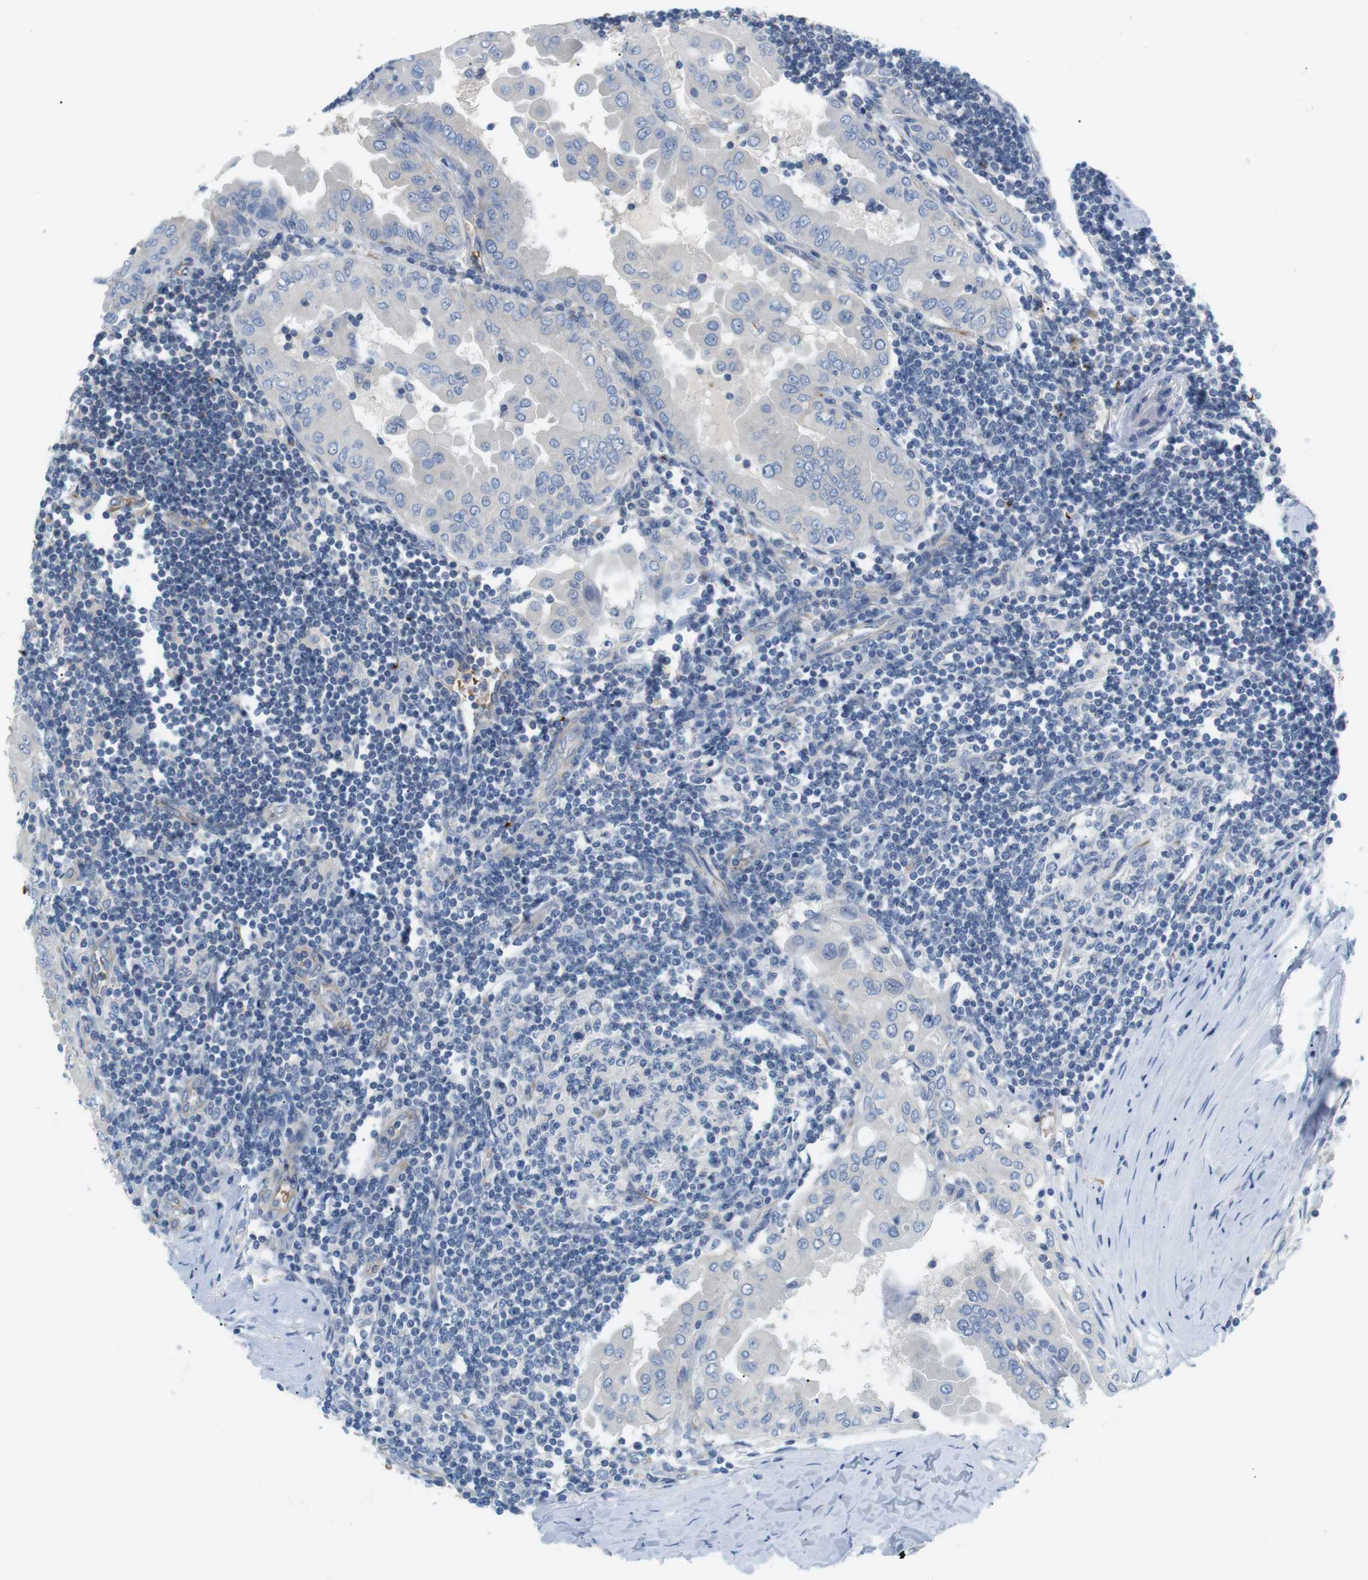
{"staining": {"intensity": "negative", "quantity": "none", "location": "none"}, "tissue": "thyroid cancer", "cell_type": "Tumor cells", "image_type": "cancer", "snomed": [{"axis": "morphology", "description": "Papillary adenocarcinoma, NOS"}, {"axis": "topography", "description": "Thyroid gland"}], "caption": "A high-resolution image shows immunohistochemistry staining of thyroid cancer, which reveals no significant positivity in tumor cells.", "gene": "ADCY10", "patient": {"sex": "male", "age": 33}}